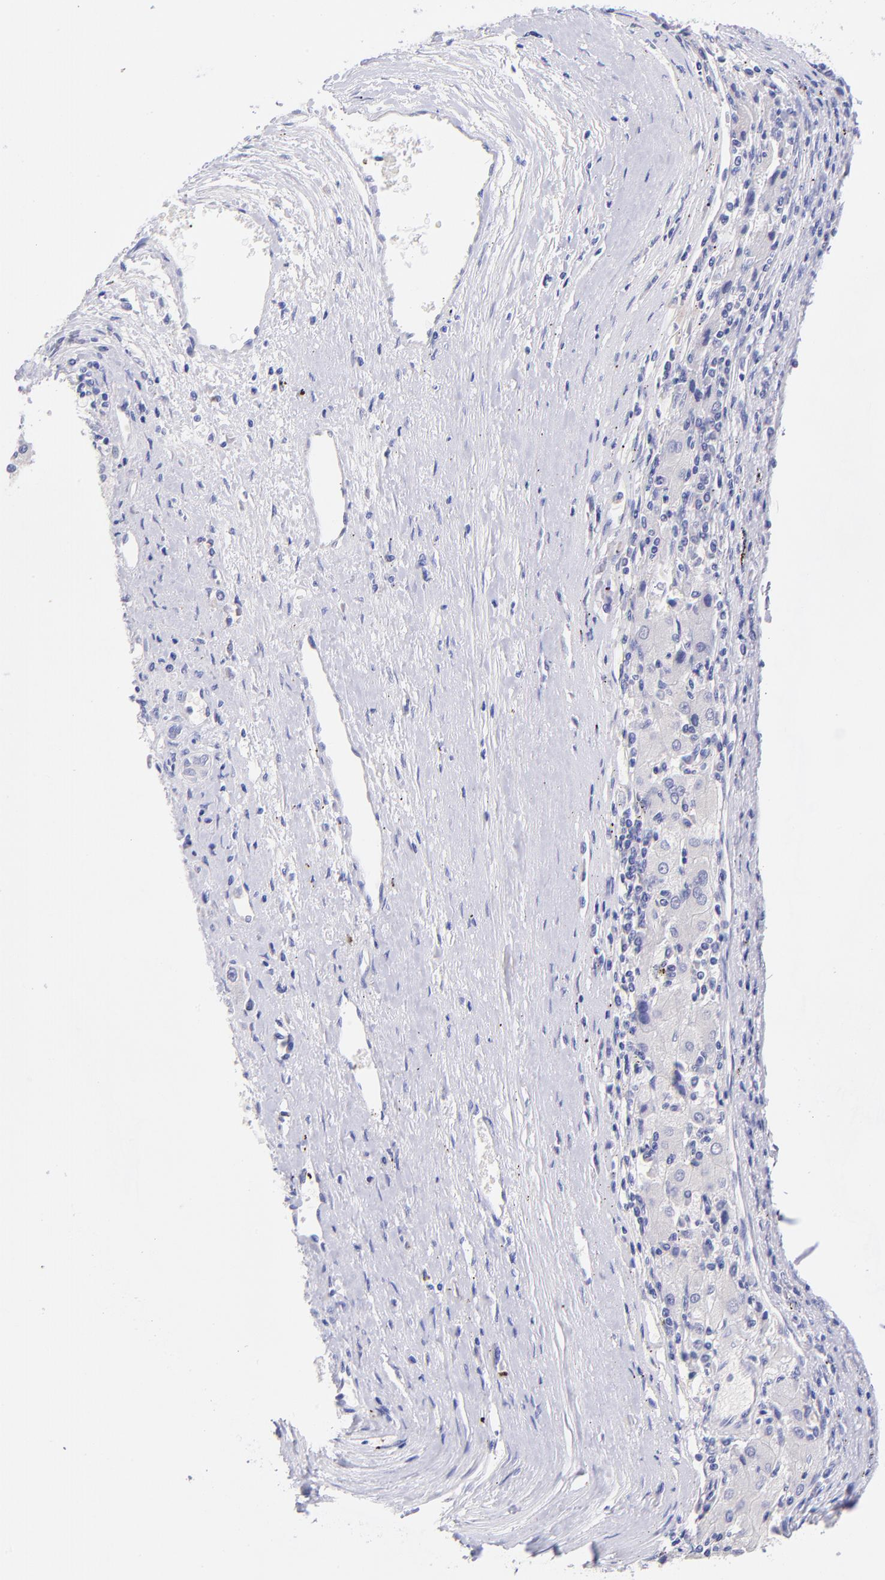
{"staining": {"intensity": "negative", "quantity": "none", "location": "none"}, "tissue": "liver cancer", "cell_type": "Tumor cells", "image_type": "cancer", "snomed": [{"axis": "morphology", "description": "Carcinoma, Hepatocellular, NOS"}, {"axis": "topography", "description": "Liver"}], "caption": "Protein analysis of liver cancer displays no significant expression in tumor cells.", "gene": "RAB3B", "patient": {"sex": "male", "age": 72}}